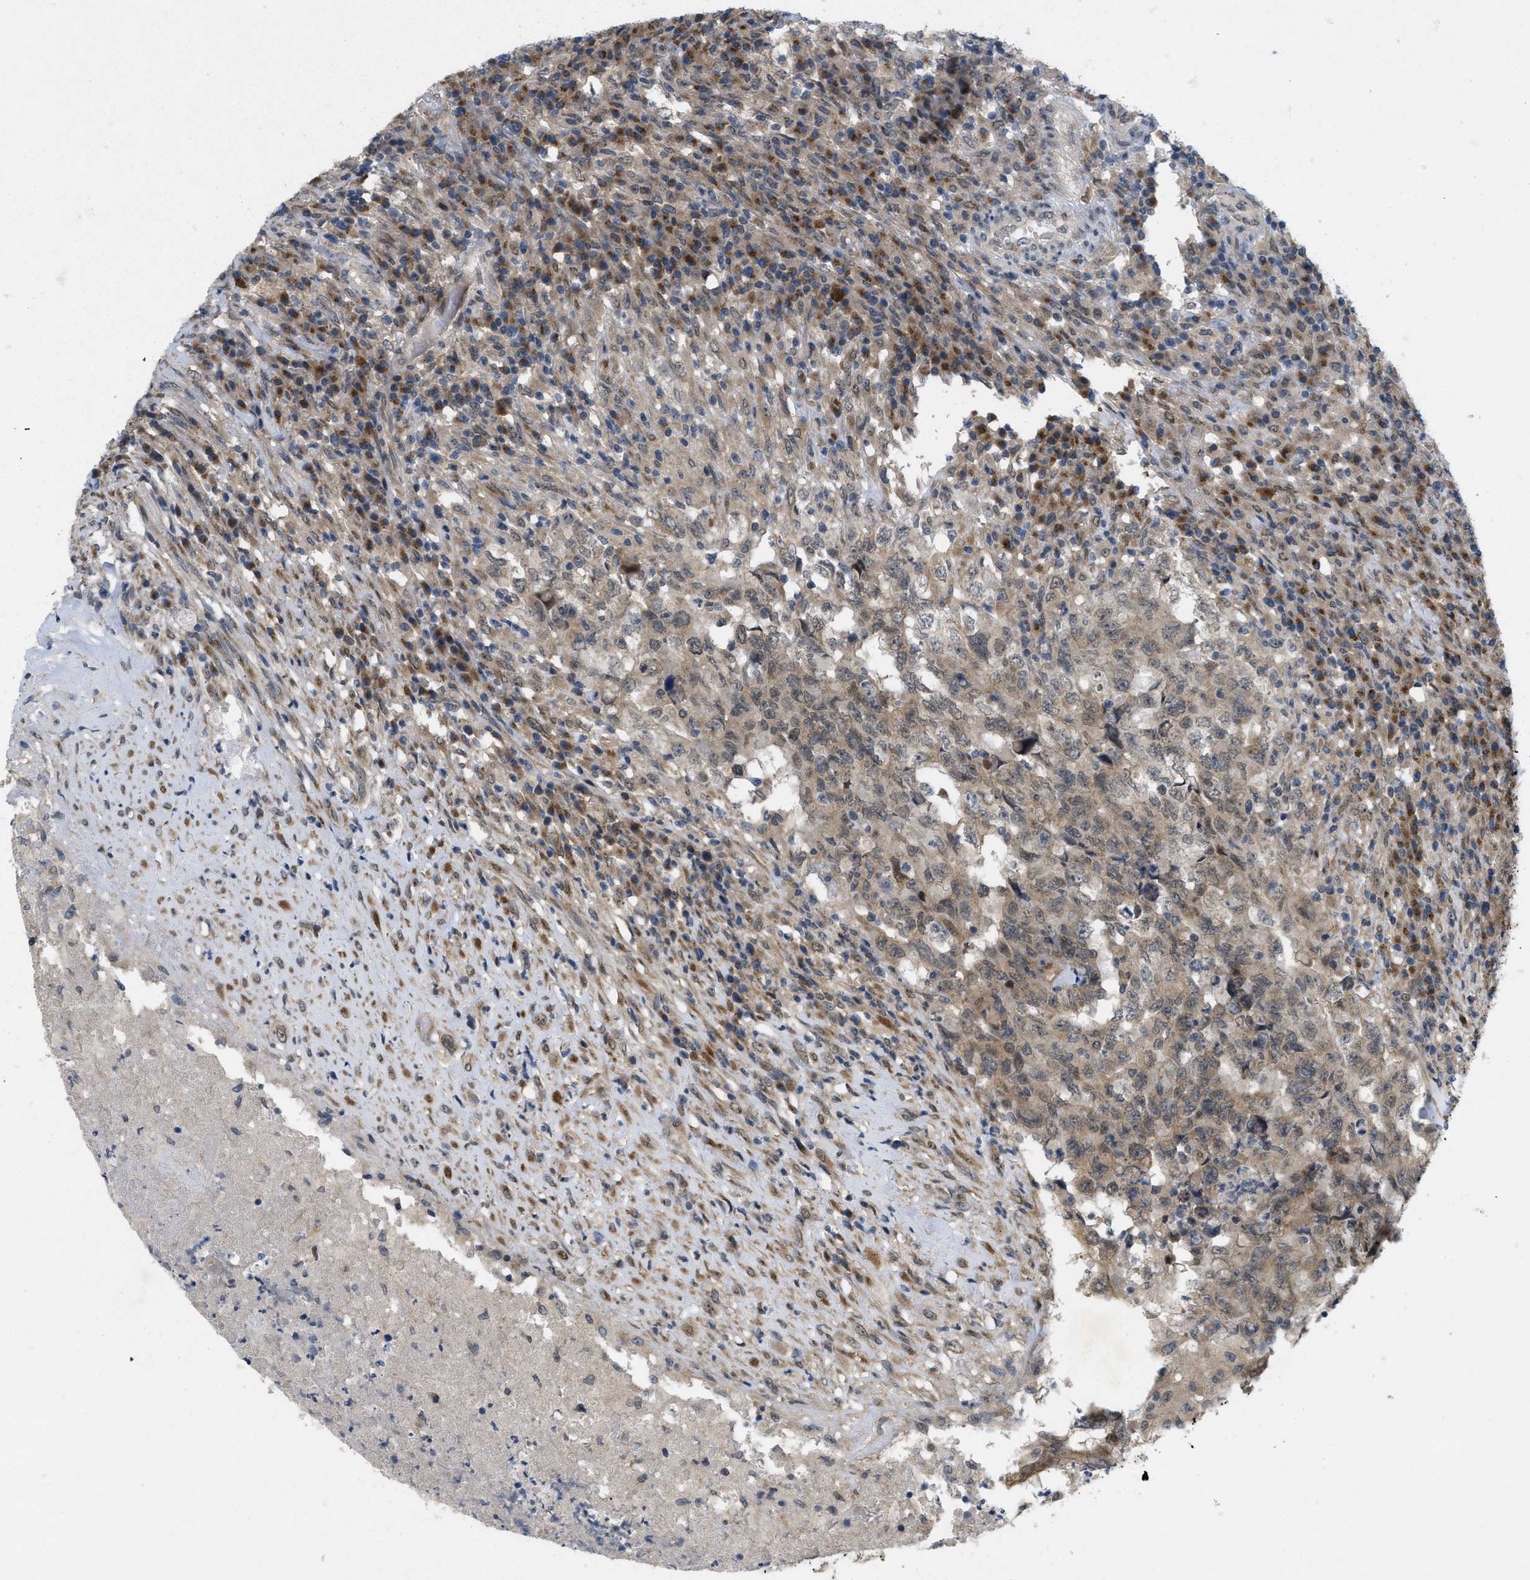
{"staining": {"intensity": "weak", "quantity": ">75%", "location": "cytoplasmic/membranous"}, "tissue": "testis cancer", "cell_type": "Tumor cells", "image_type": "cancer", "snomed": [{"axis": "morphology", "description": "Necrosis, NOS"}, {"axis": "morphology", "description": "Carcinoma, Embryonal, NOS"}, {"axis": "topography", "description": "Testis"}], "caption": "Immunohistochemistry (DAB (3,3'-diaminobenzidine)) staining of testis cancer (embryonal carcinoma) displays weak cytoplasmic/membranous protein expression in about >75% of tumor cells.", "gene": "IFNLR1", "patient": {"sex": "male", "age": 19}}